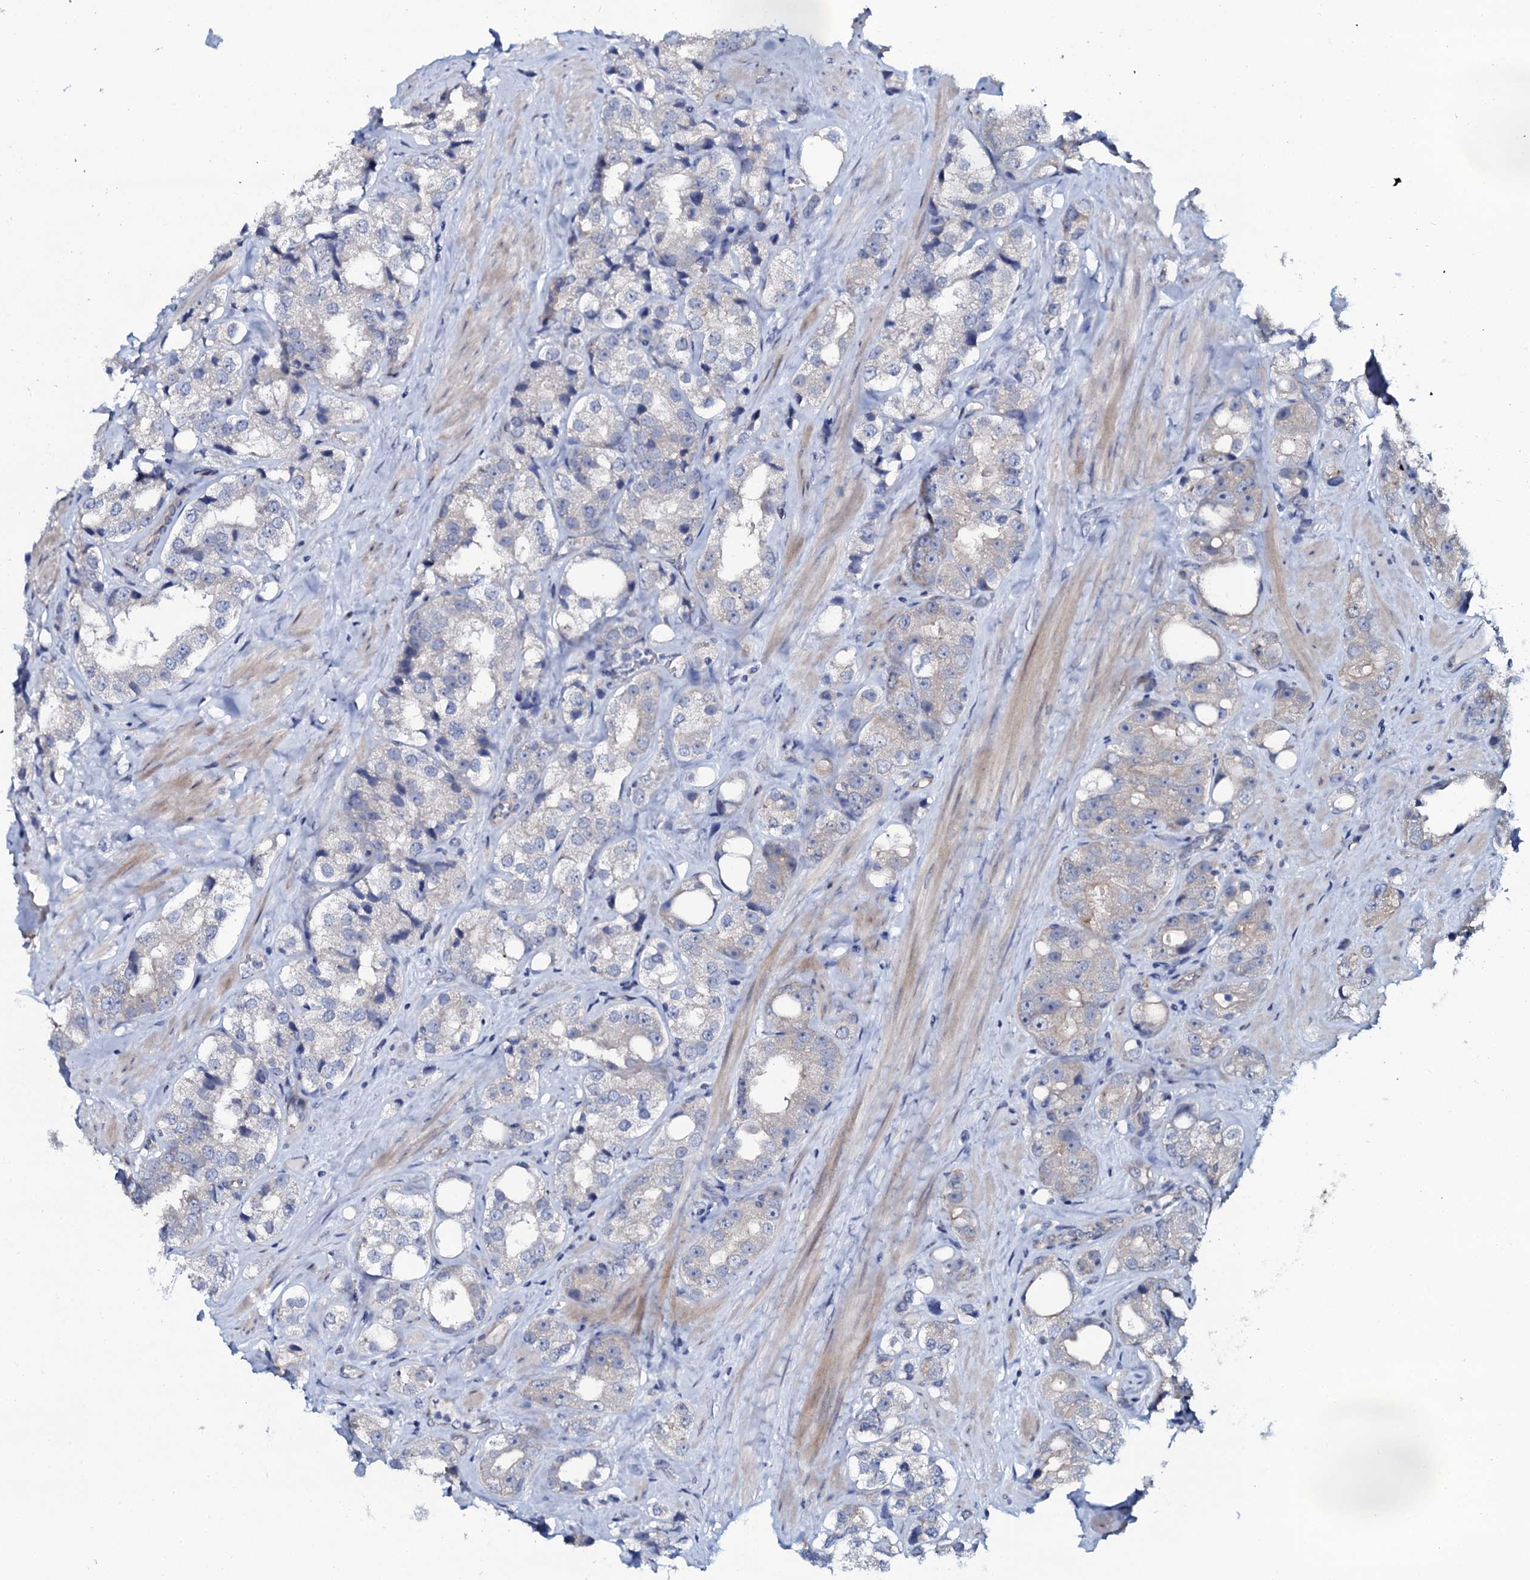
{"staining": {"intensity": "negative", "quantity": "none", "location": "none"}, "tissue": "prostate cancer", "cell_type": "Tumor cells", "image_type": "cancer", "snomed": [{"axis": "morphology", "description": "Adenocarcinoma, NOS"}, {"axis": "topography", "description": "Prostate"}], "caption": "The micrograph displays no significant expression in tumor cells of prostate cancer (adenocarcinoma).", "gene": "C10orf88", "patient": {"sex": "male", "age": 79}}